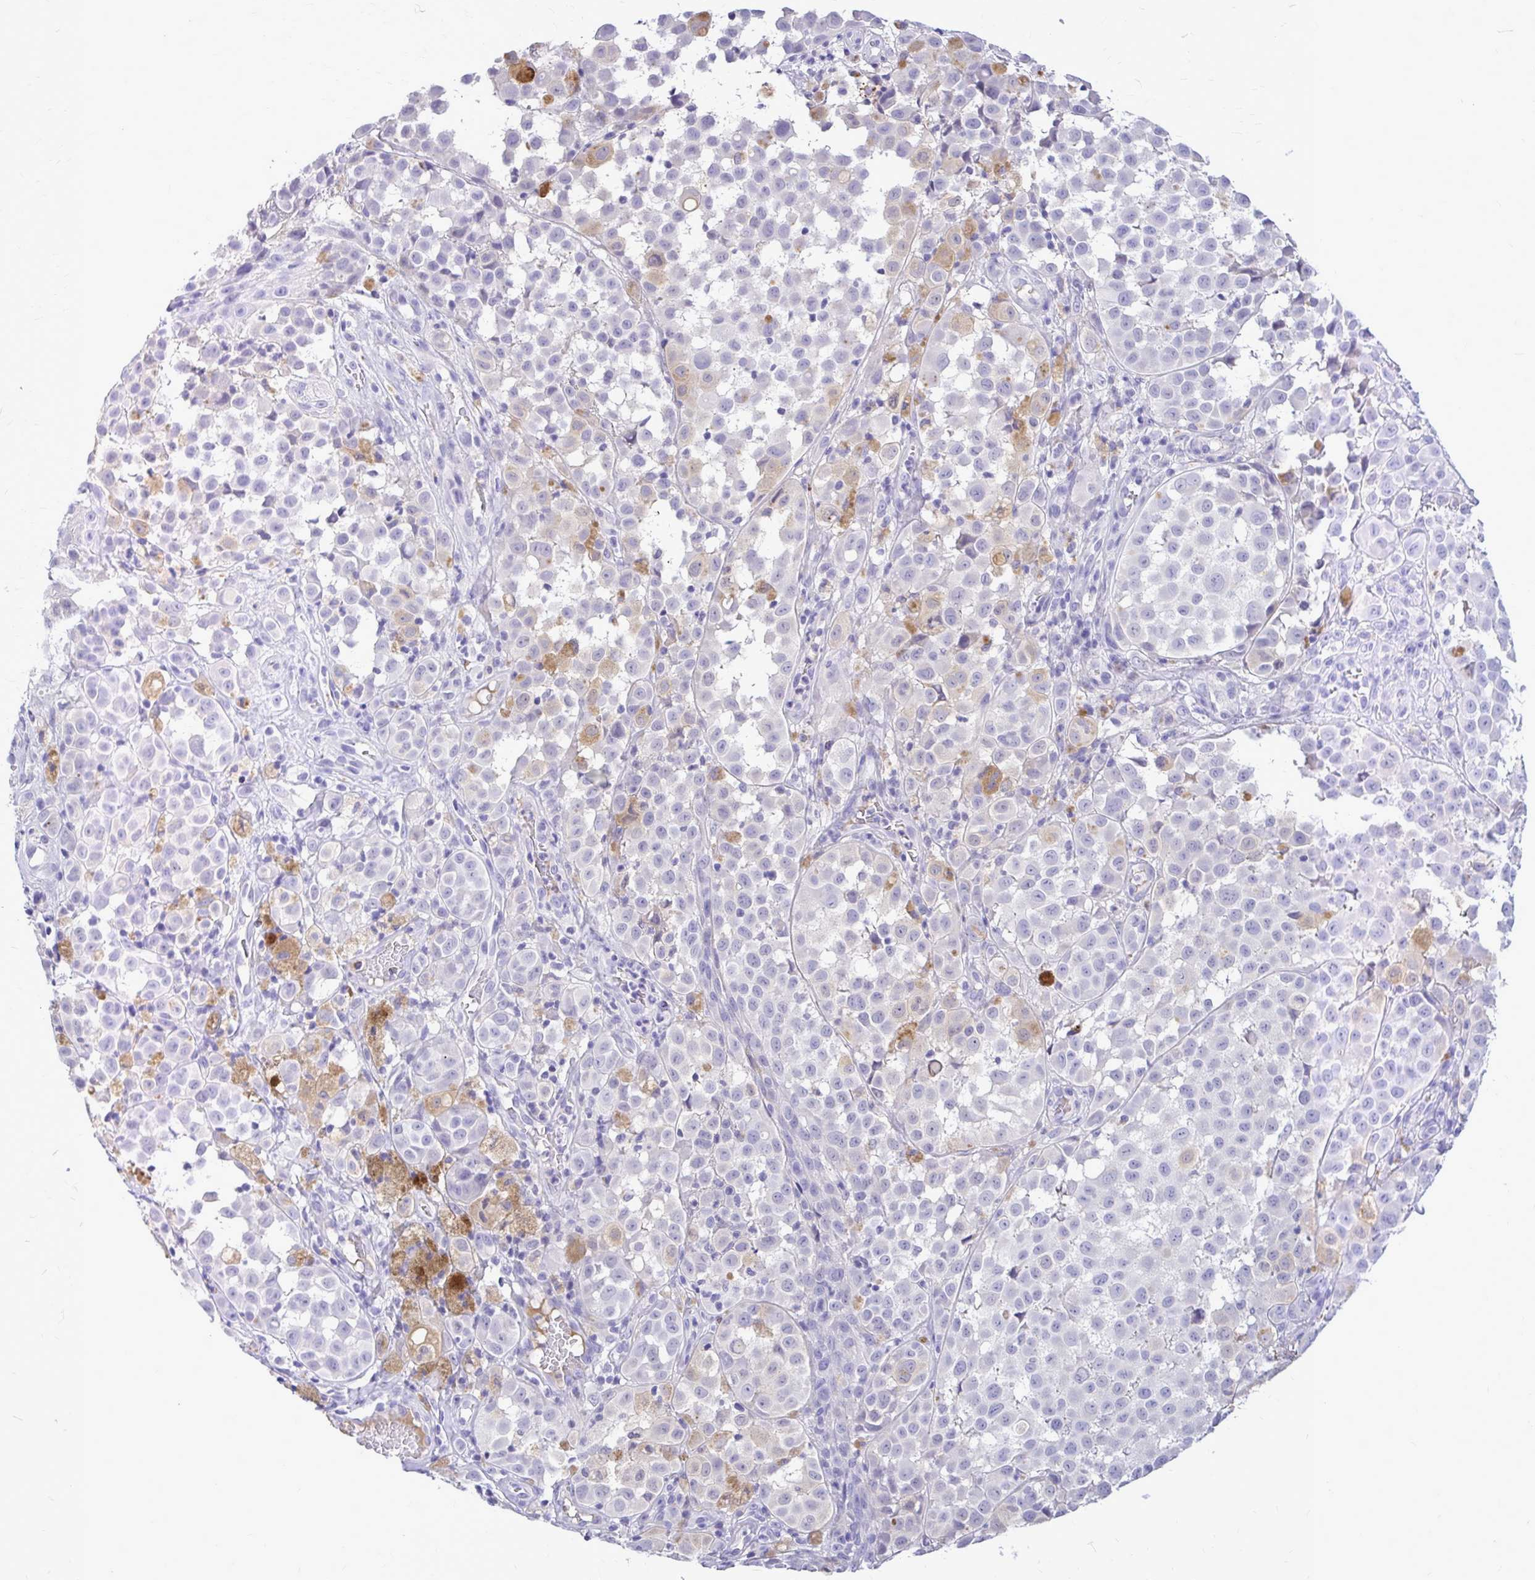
{"staining": {"intensity": "negative", "quantity": "none", "location": "none"}, "tissue": "melanoma", "cell_type": "Tumor cells", "image_type": "cancer", "snomed": [{"axis": "morphology", "description": "Malignant melanoma, NOS"}, {"axis": "topography", "description": "Skin"}], "caption": "This is an immunohistochemistry (IHC) photomicrograph of human melanoma. There is no positivity in tumor cells.", "gene": "MAP1LC3A", "patient": {"sex": "male", "age": 64}}